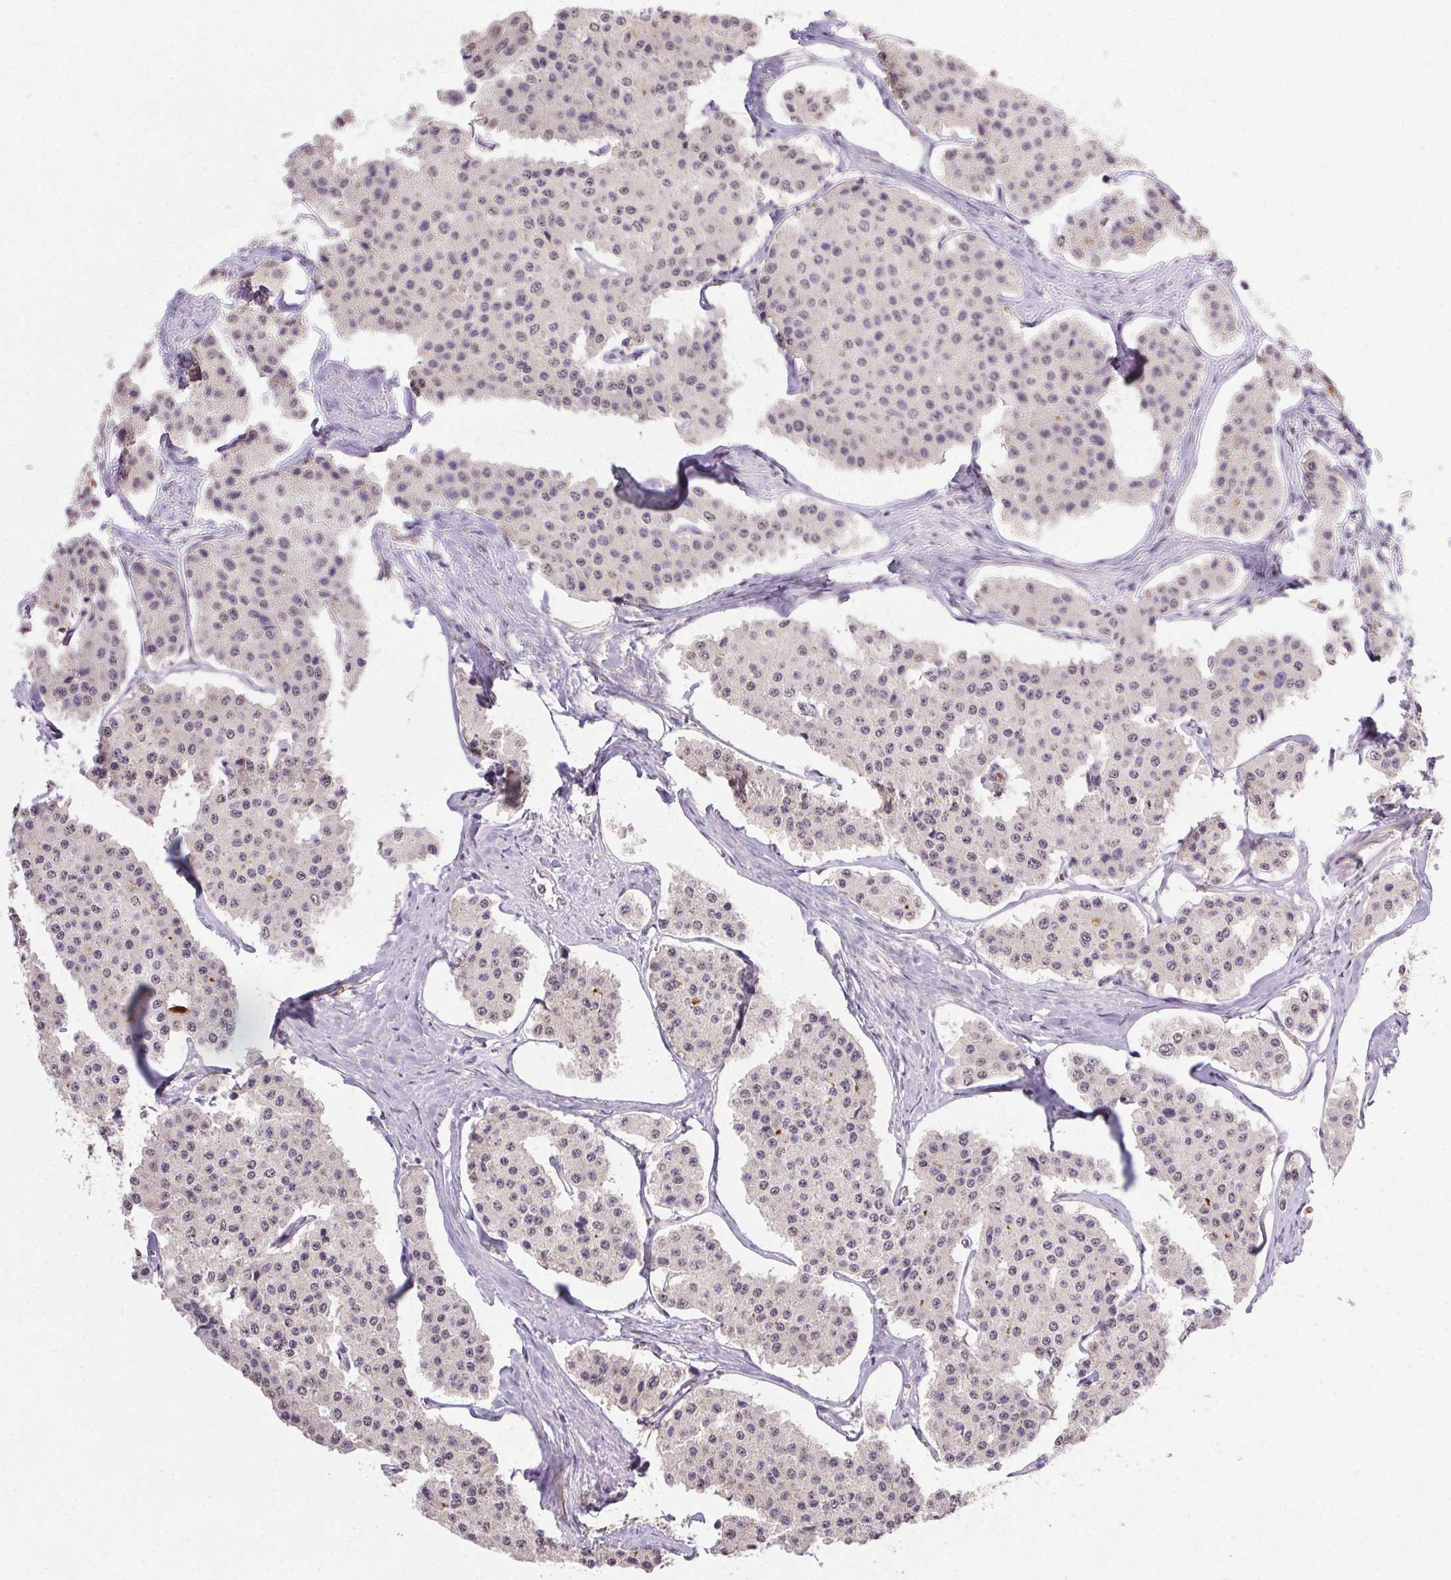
{"staining": {"intensity": "weak", "quantity": "<25%", "location": "cytoplasmic/membranous,nuclear"}, "tissue": "carcinoid", "cell_type": "Tumor cells", "image_type": "cancer", "snomed": [{"axis": "morphology", "description": "Carcinoid, malignant, NOS"}, {"axis": "topography", "description": "Small intestine"}], "caption": "Immunohistochemistry (IHC) histopathology image of carcinoid (malignant) stained for a protein (brown), which reveals no positivity in tumor cells.", "gene": "PPP4R4", "patient": {"sex": "female", "age": 65}}